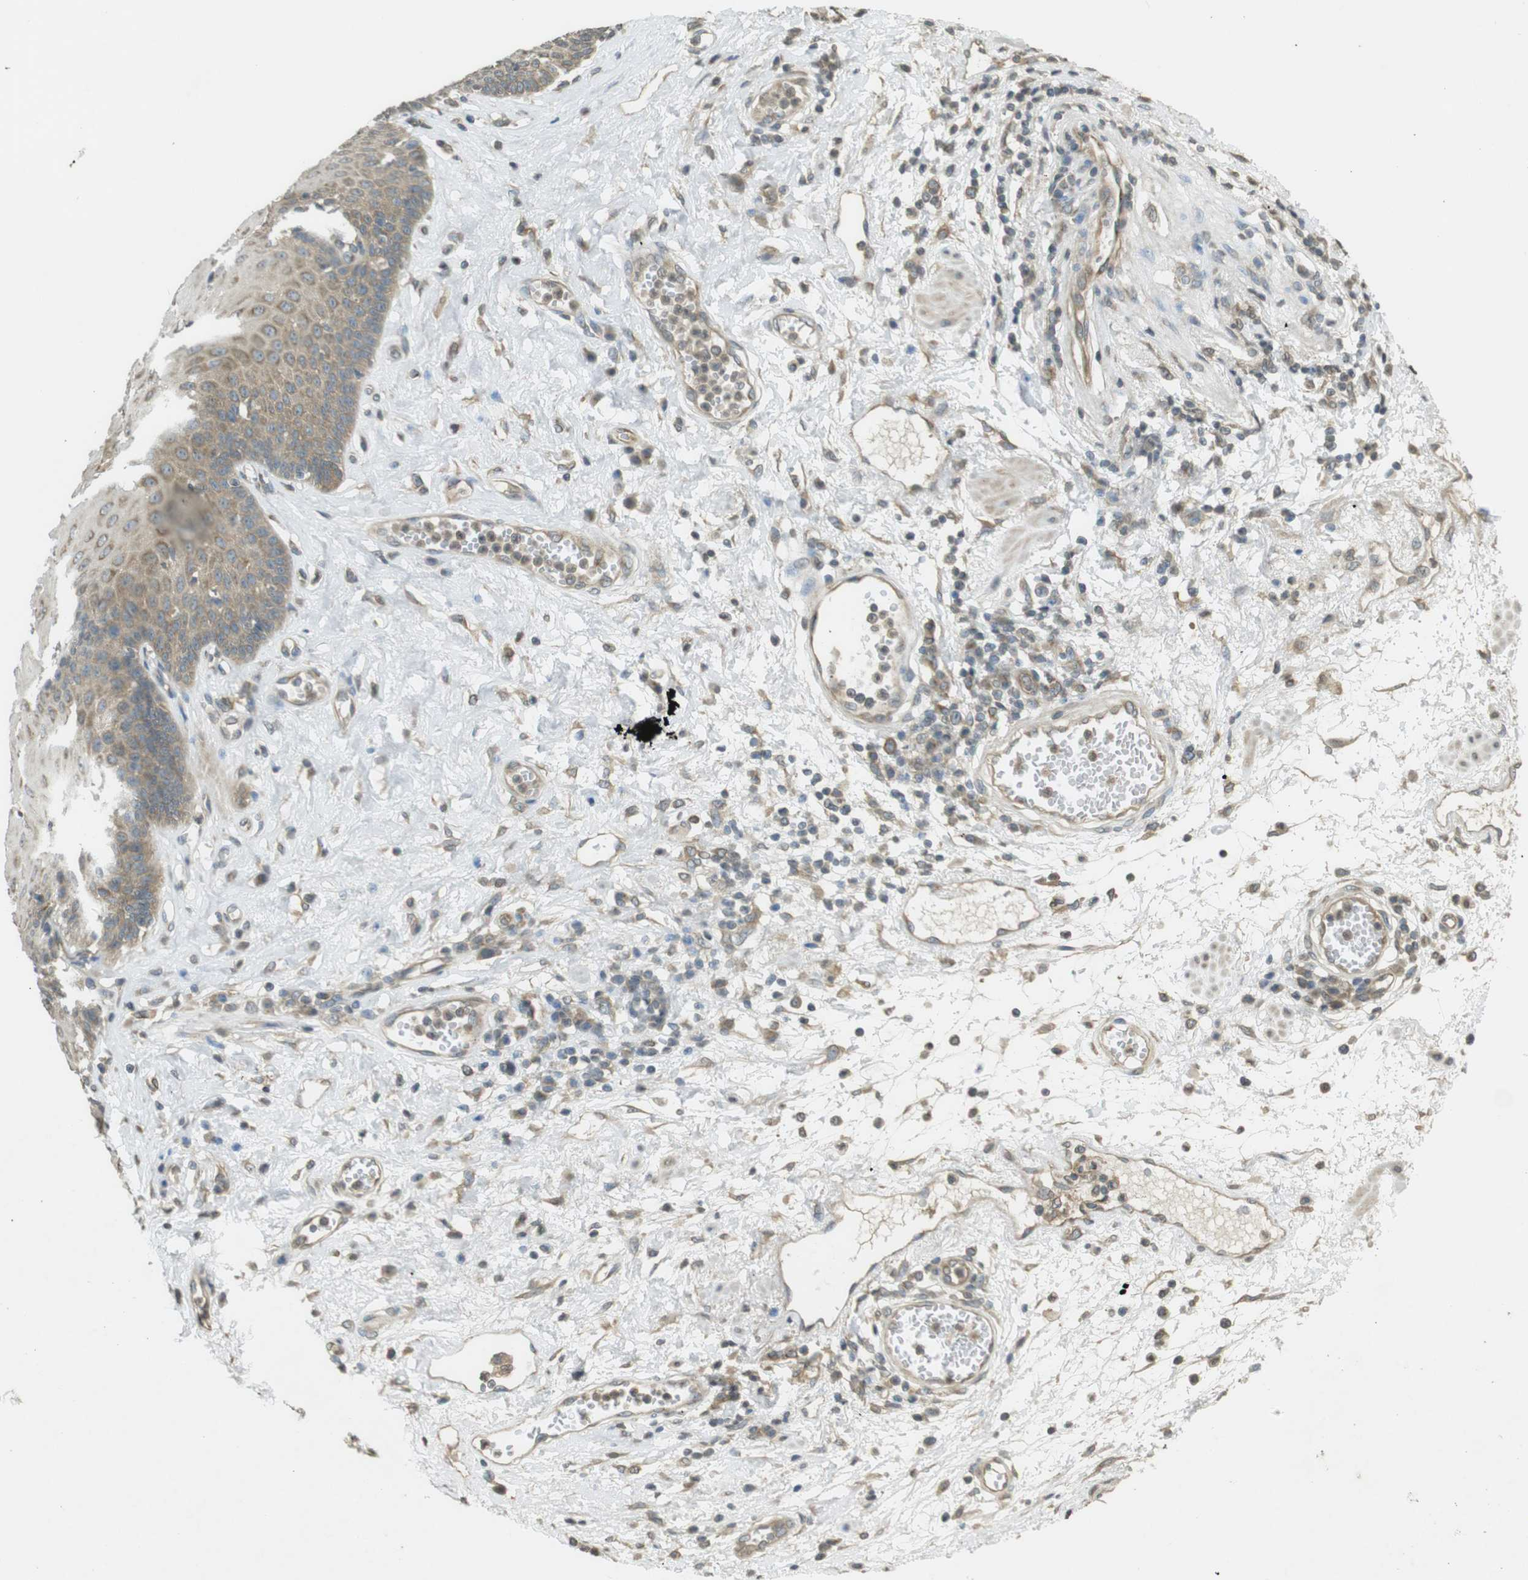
{"staining": {"intensity": "moderate", "quantity": "25%-75%", "location": "cytoplasmic/membranous"}, "tissue": "esophagus", "cell_type": "Squamous epithelial cells", "image_type": "normal", "snomed": [{"axis": "morphology", "description": "Normal tissue, NOS"}, {"axis": "morphology", "description": "Squamous cell carcinoma, NOS"}, {"axis": "topography", "description": "Esophagus"}], "caption": "Immunohistochemical staining of benign human esophagus reveals moderate cytoplasmic/membranous protein expression in about 25%-75% of squamous epithelial cells. The staining was performed using DAB (3,3'-diaminobenzidine), with brown indicating positive protein expression. Nuclei are stained blue with hematoxylin.", "gene": "KIF5B", "patient": {"sex": "male", "age": 65}}